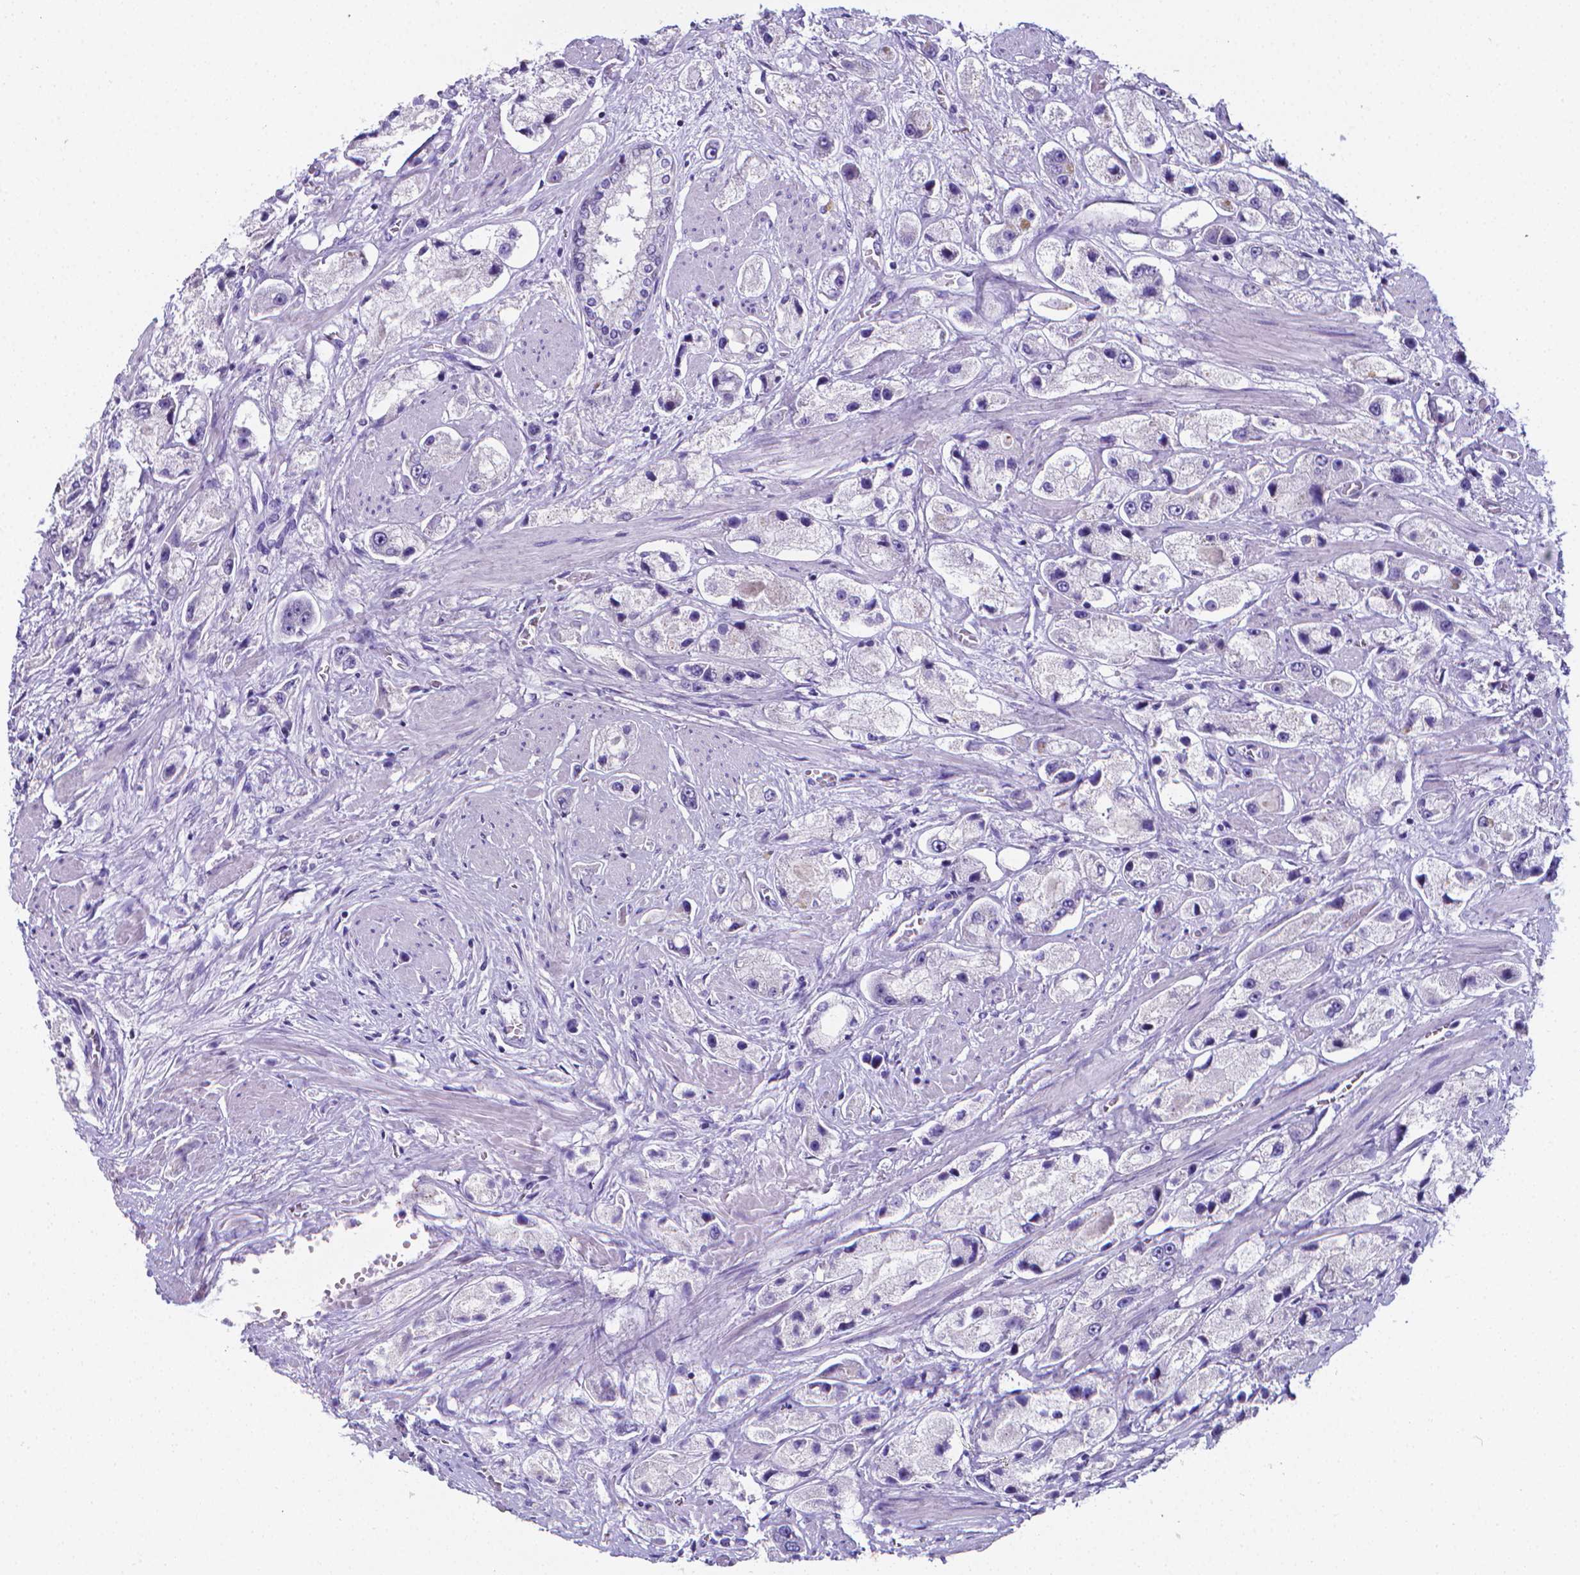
{"staining": {"intensity": "negative", "quantity": "none", "location": "none"}, "tissue": "prostate cancer", "cell_type": "Tumor cells", "image_type": "cancer", "snomed": [{"axis": "morphology", "description": "Adenocarcinoma, High grade"}, {"axis": "topography", "description": "Prostate"}], "caption": "The immunohistochemistry histopathology image has no significant staining in tumor cells of prostate cancer tissue.", "gene": "LRRC73", "patient": {"sex": "male", "age": 67}}